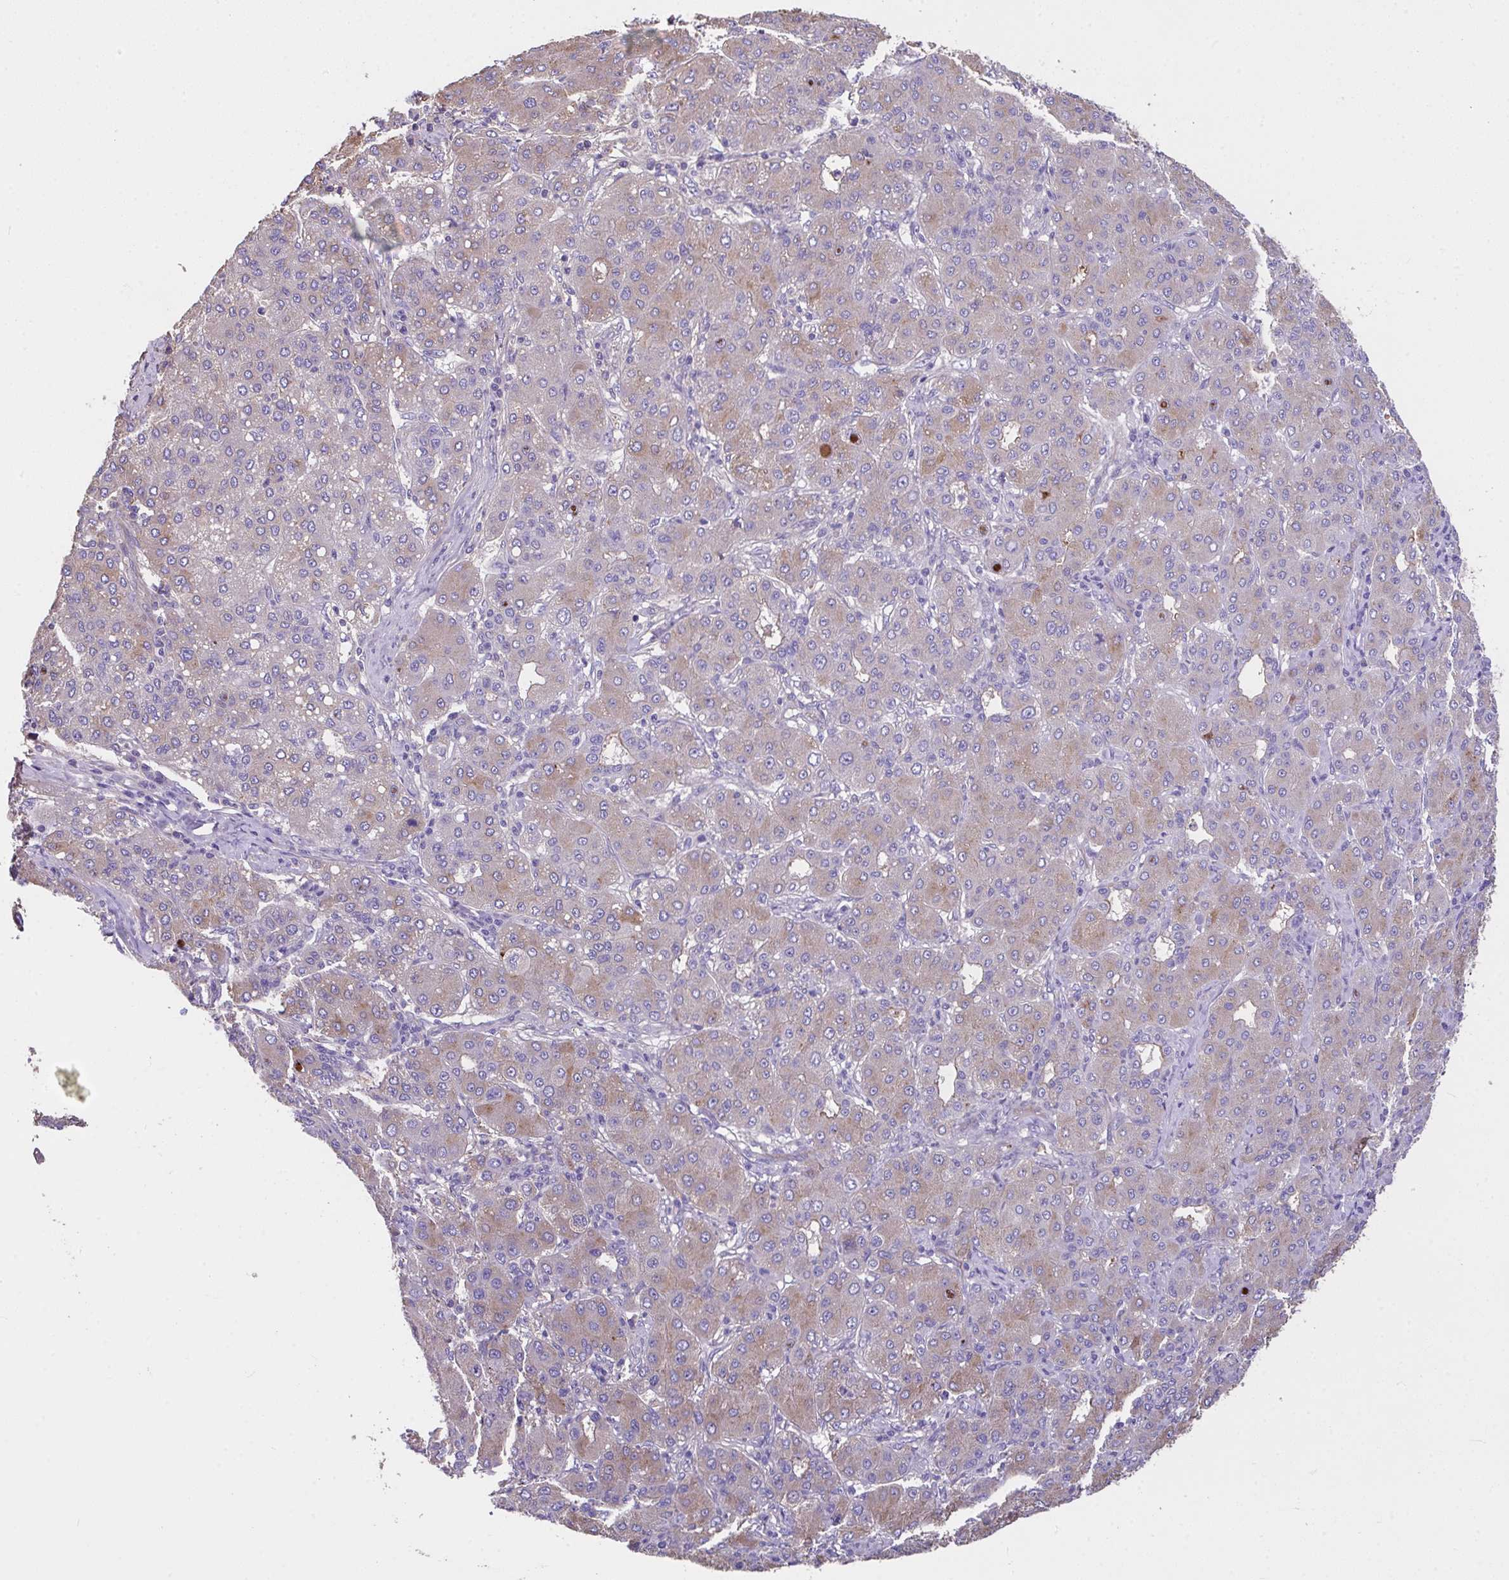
{"staining": {"intensity": "weak", "quantity": ">75%", "location": "cytoplasmic/membranous"}, "tissue": "liver cancer", "cell_type": "Tumor cells", "image_type": "cancer", "snomed": [{"axis": "morphology", "description": "Carcinoma, Hepatocellular, NOS"}, {"axis": "topography", "description": "Liver"}], "caption": "Weak cytoplasmic/membranous expression for a protein is appreciated in about >75% of tumor cells of hepatocellular carcinoma (liver) using immunohistochemistry.", "gene": "ZNF813", "patient": {"sex": "male", "age": 65}}